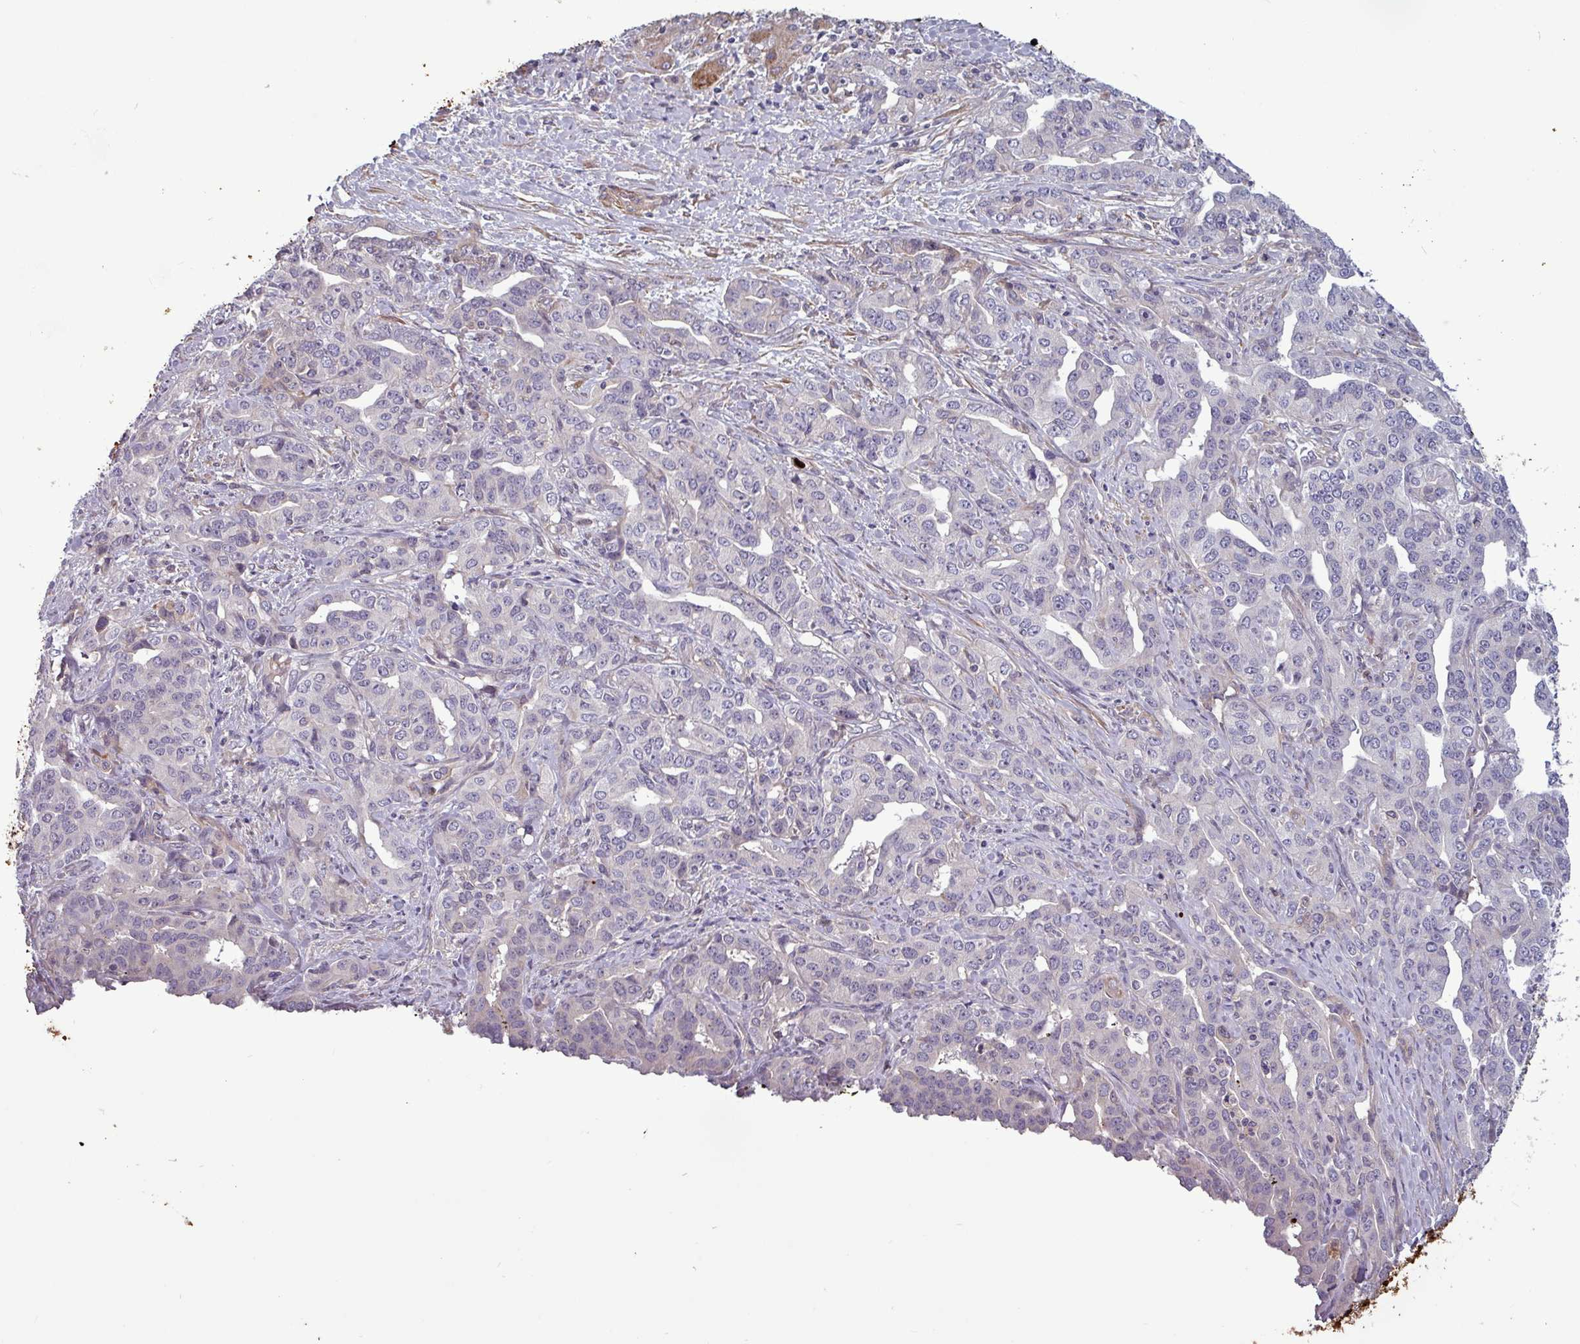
{"staining": {"intensity": "negative", "quantity": "none", "location": "none"}, "tissue": "liver cancer", "cell_type": "Tumor cells", "image_type": "cancer", "snomed": [{"axis": "morphology", "description": "Cholangiocarcinoma"}, {"axis": "topography", "description": "Liver"}], "caption": "DAB immunohistochemical staining of human liver cancer (cholangiocarcinoma) exhibits no significant expression in tumor cells.", "gene": "PCED1A", "patient": {"sex": "male", "age": 59}}